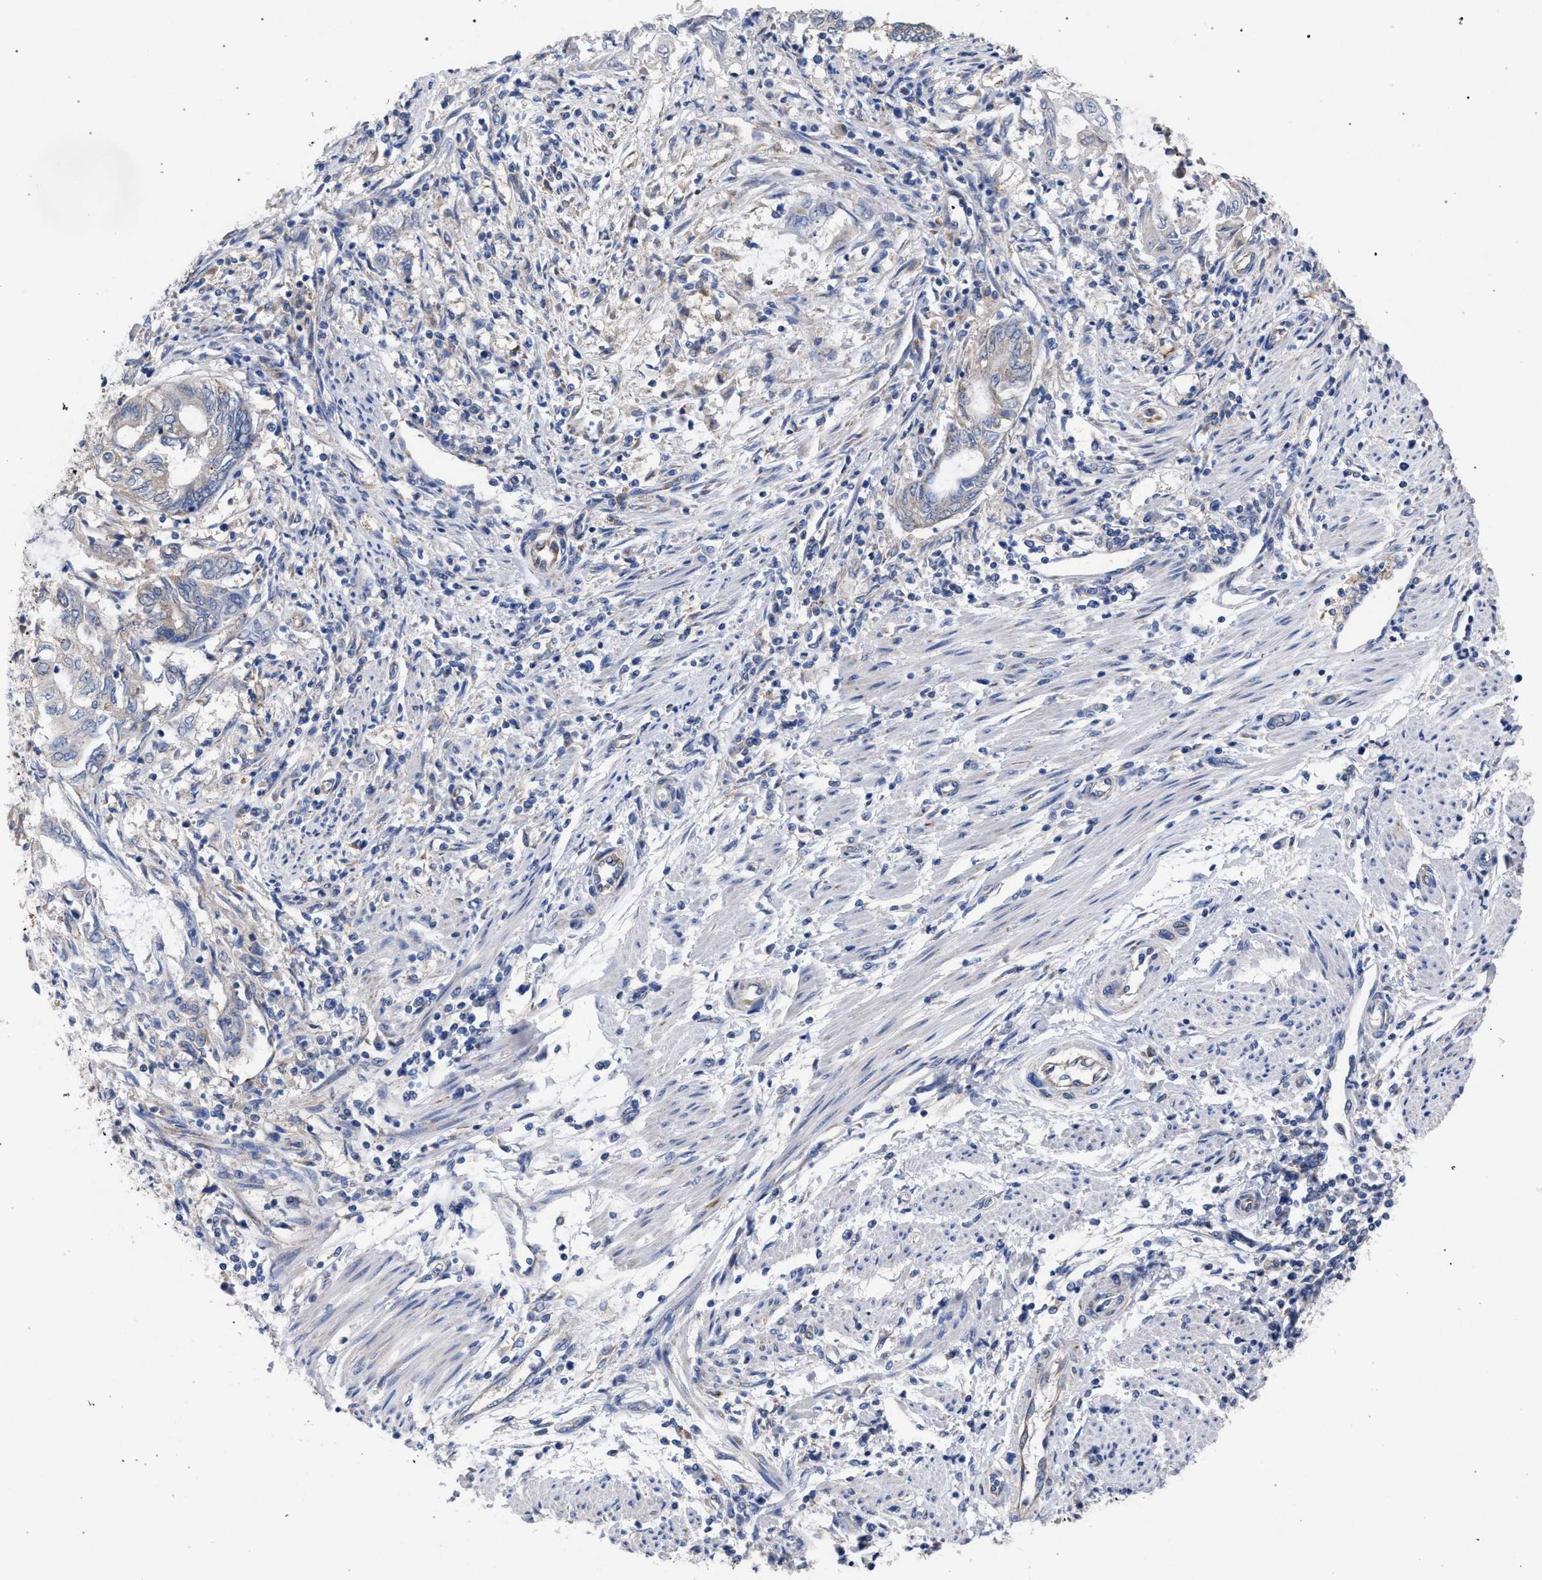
{"staining": {"intensity": "weak", "quantity": "<25%", "location": "cytoplasmic/membranous"}, "tissue": "endometrial cancer", "cell_type": "Tumor cells", "image_type": "cancer", "snomed": [{"axis": "morphology", "description": "Adenocarcinoma, NOS"}, {"axis": "topography", "description": "Uterus"}, {"axis": "topography", "description": "Endometrium"}], "caption": "Immunohistochemistry (IHC) histopathology image of neoplastic tissue: human endometrial adenocarcinoma stained with DAB exhibits no significant protein positivity in tumor cells.", "gene": "GMPR", "patient": {"sex": "female", "age": 70}}